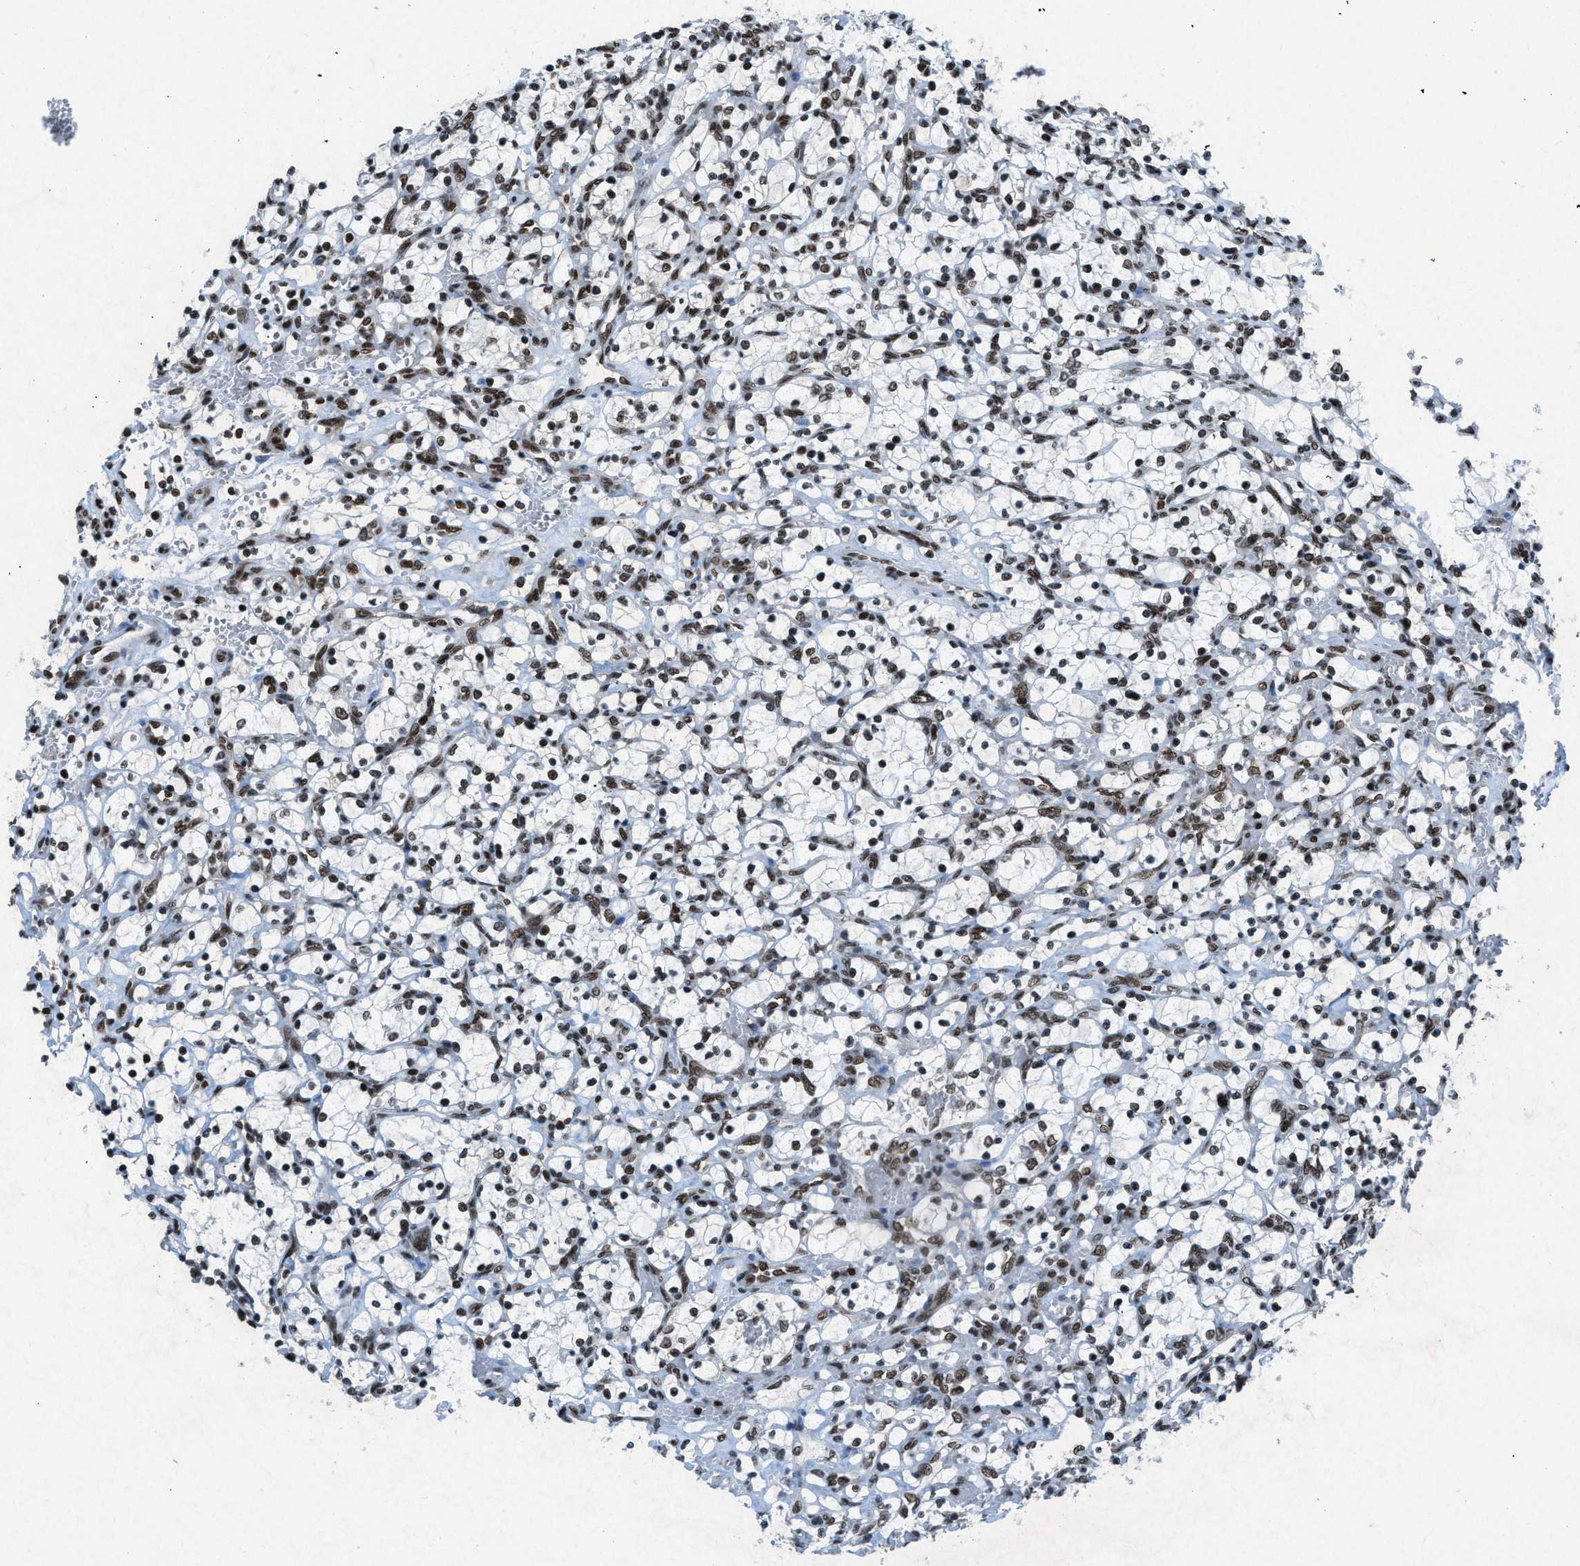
{"staining": {"intensity": "moderate", "quantity": ">75%", "location": "nuclear"}, "tissue": "renal cancer", "cell_type": "Tumor cells", "image_type": "cancer", "snomed": [{"axis": "morphology", "description": "Adenocarcinoma, NOS"}, {"axis": "topography", "description": "Kidney"}], "caption": "Renal cancer (adenocarcinoma) stained for a protein shows moderate nuclear positivity in tumor cells.", "gene": "NXF1", "patient": {"sex": "female", "age": 69}}